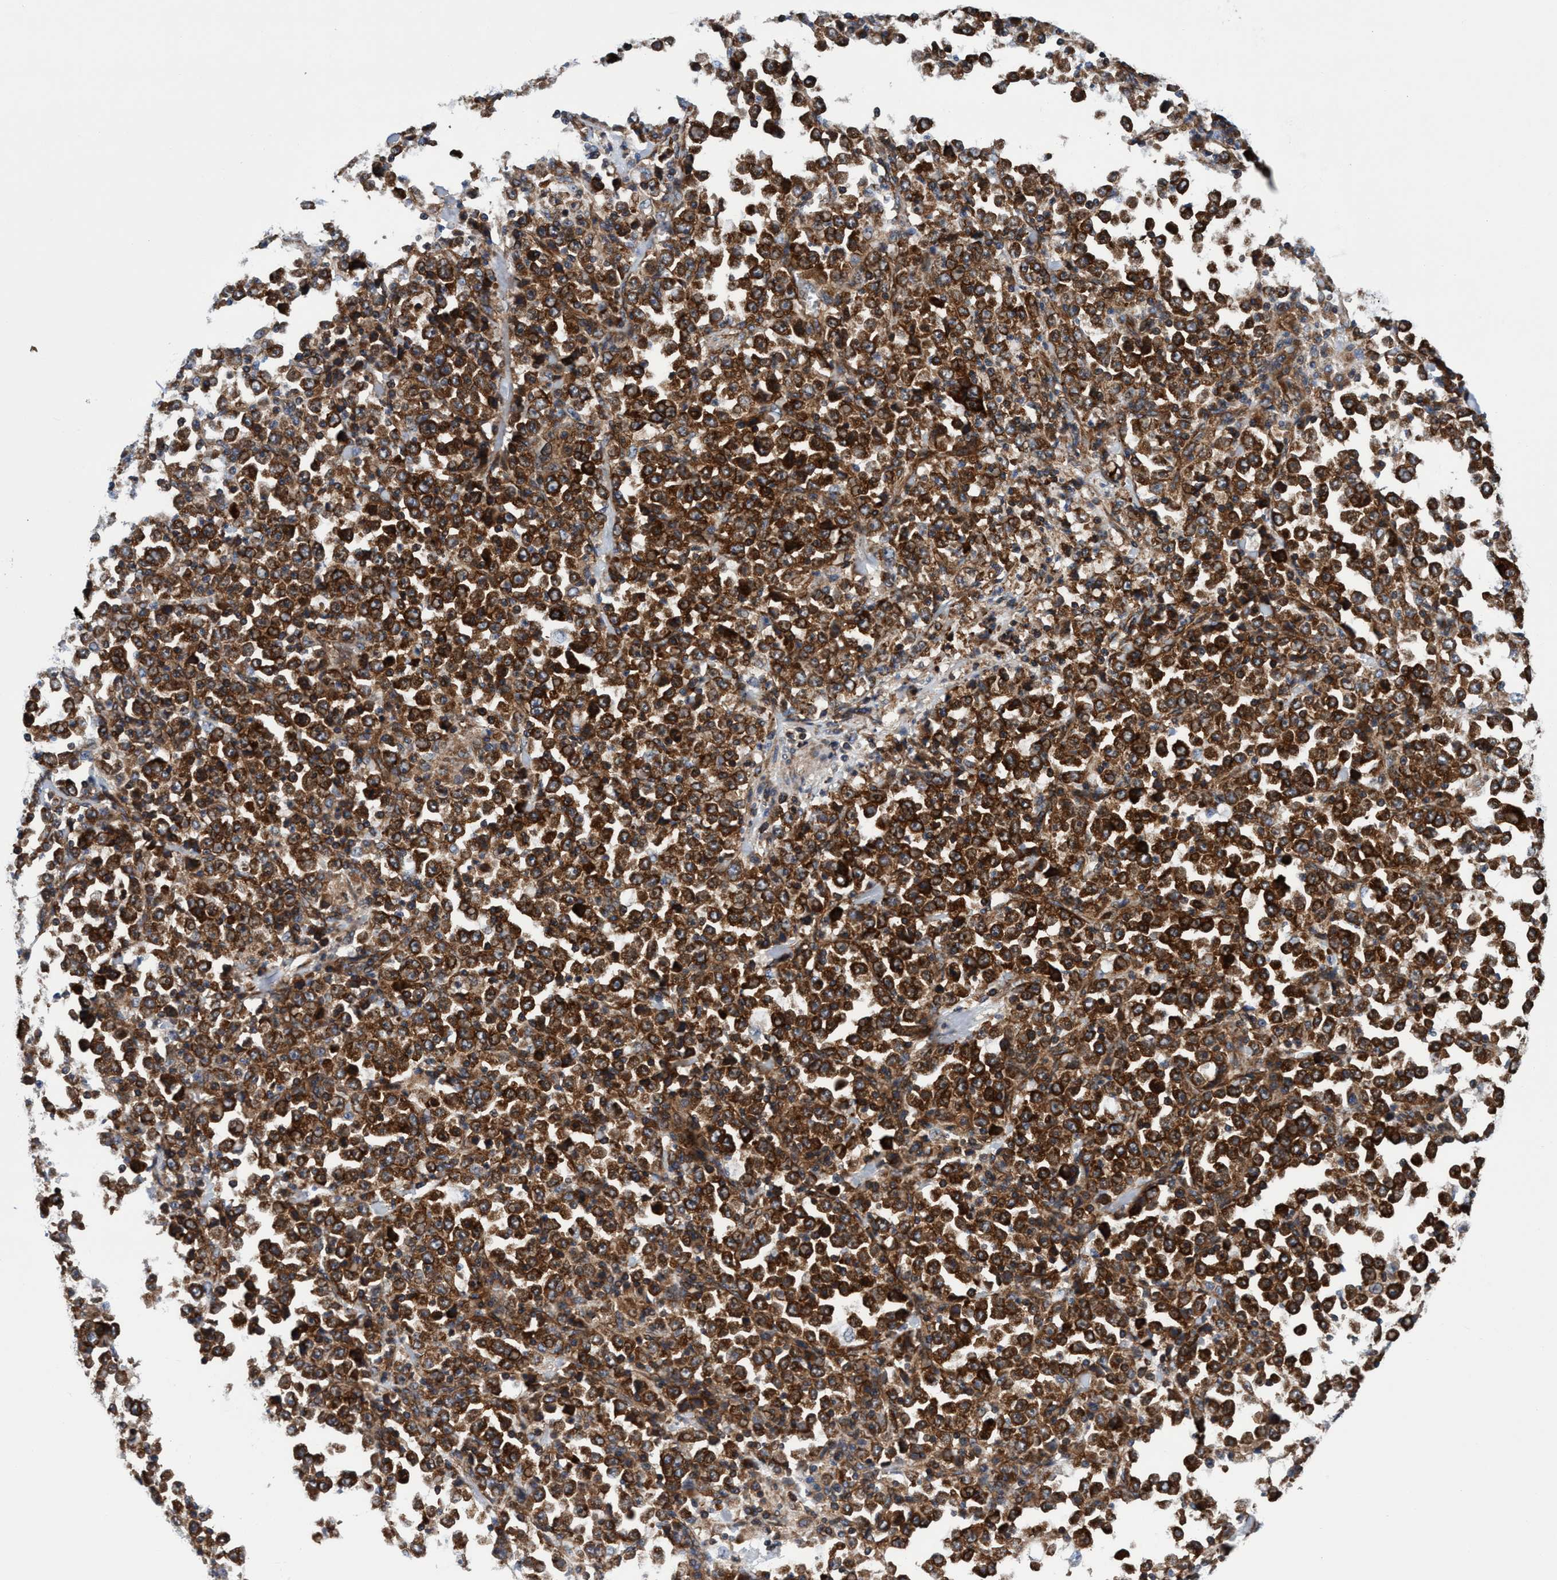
{"staining": {"intensity": "strong", "quantity": ">75%", "location": "cytoplasmic/membranous"}, "tissue": "stomach cancer", "cell_type": "Tumor cells", "image_type": "cancer", "snomed": [{"axis": "morphology", "description": "Normal tissue, NOS"}, {"axis": "morphology", "description": "Adenocarcinoma, NOS"}, {"axis": "topography", "description": "Stomach, upper"}, {"axis": "topography", "description": "Stomach"}], "caption": "Human adenocarcinoma (stomach) stained with a brown dye shows strong cytoplasmic/membranous positive staining in approximately >75% of tumor cells.", "gene": "MCM3AP", "patient": {"sex": "male", "age": 59}}